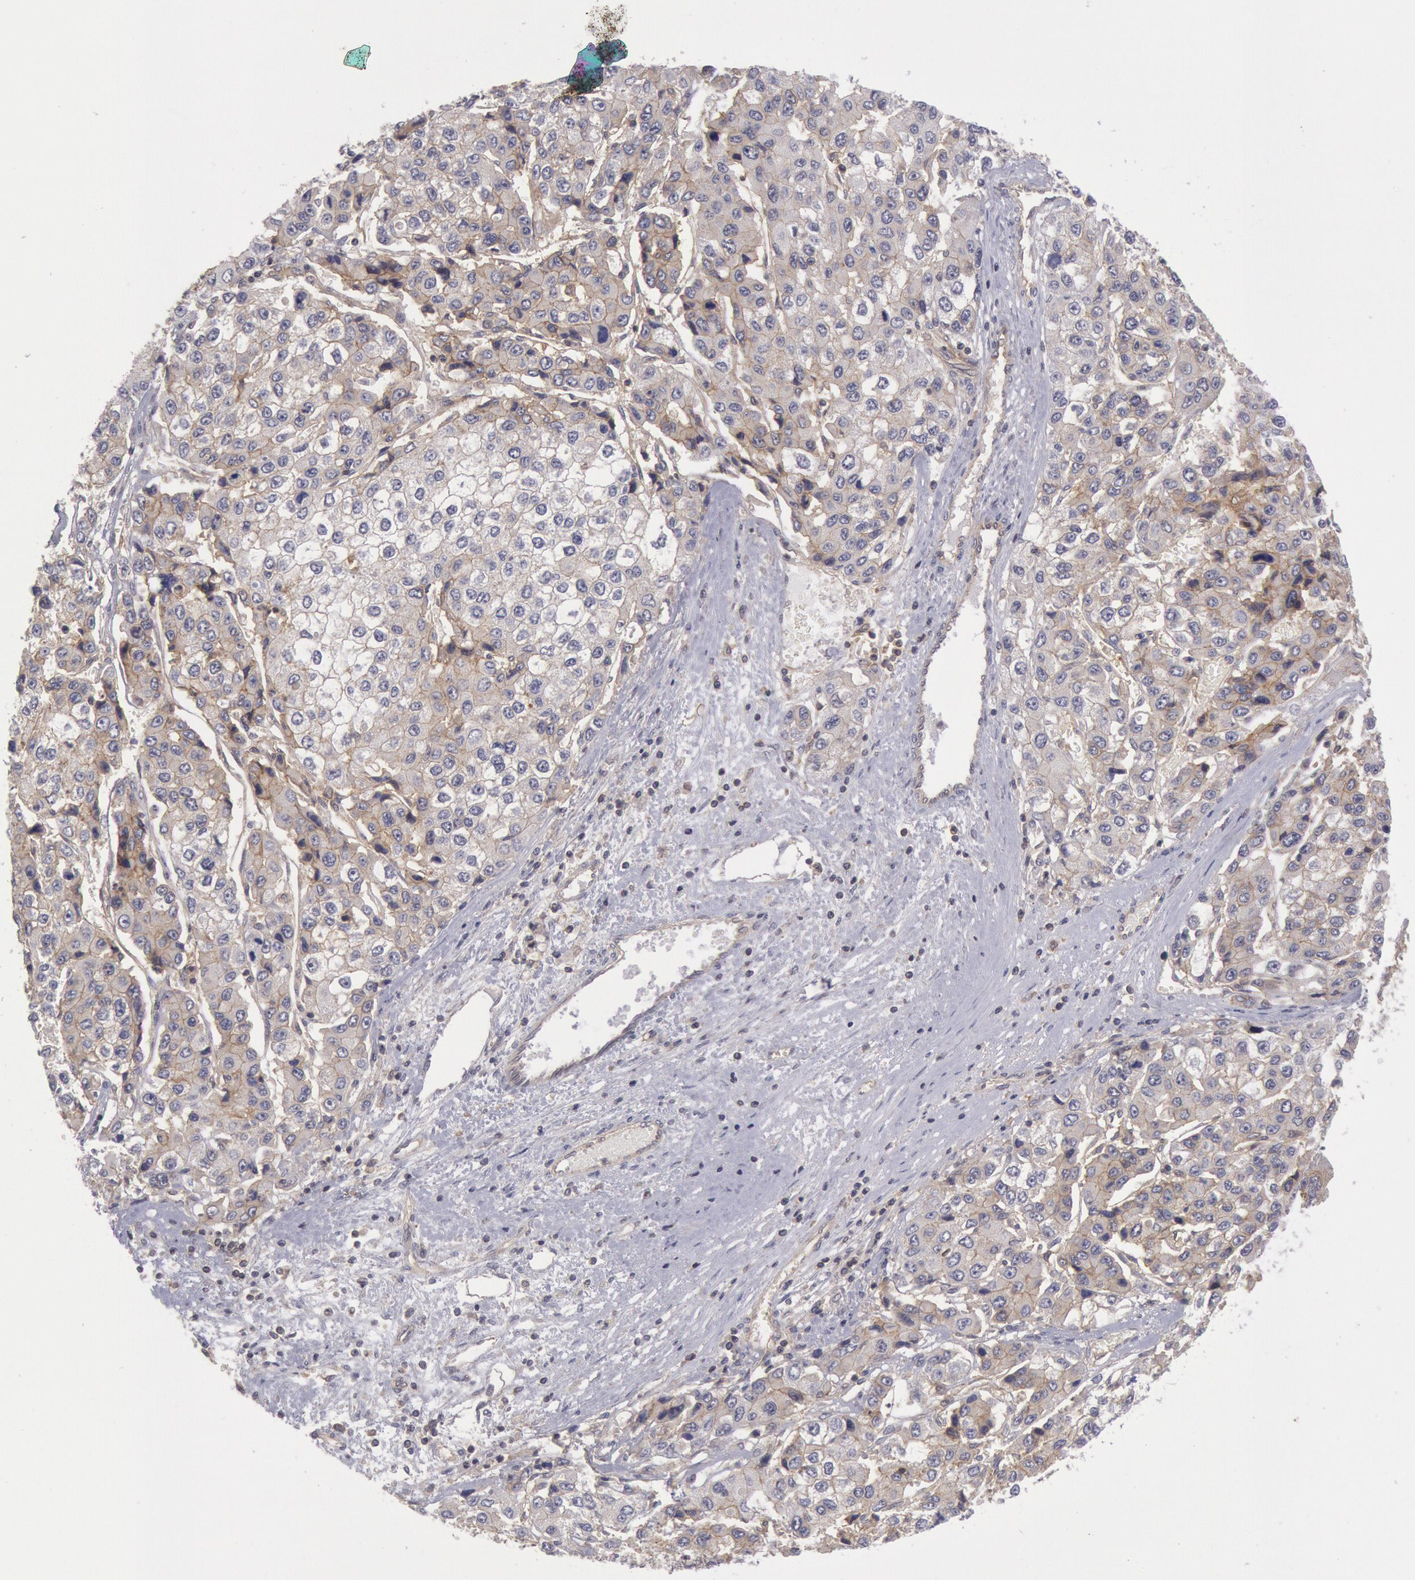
{"staining": {"intensity": "moderate", "quantity": "25%-75%", "location": "cytoplasmic/membranous"}, "tissue": "liver cancer", "cell_type": "Tumor cells", "image_type": "cancer", "snomed": [{"axis": "morphology", "description": "Carcinoma, Hepatocellular, NOS"}, {"axis": "topography", "description": "Liver"}], "caption": "Human liver hepatocellular carcinoma stained with a protein marker displays moderate staining in tumor cells.", "gene": "STX4", "patient": {"sex": "female", "age": 66}}